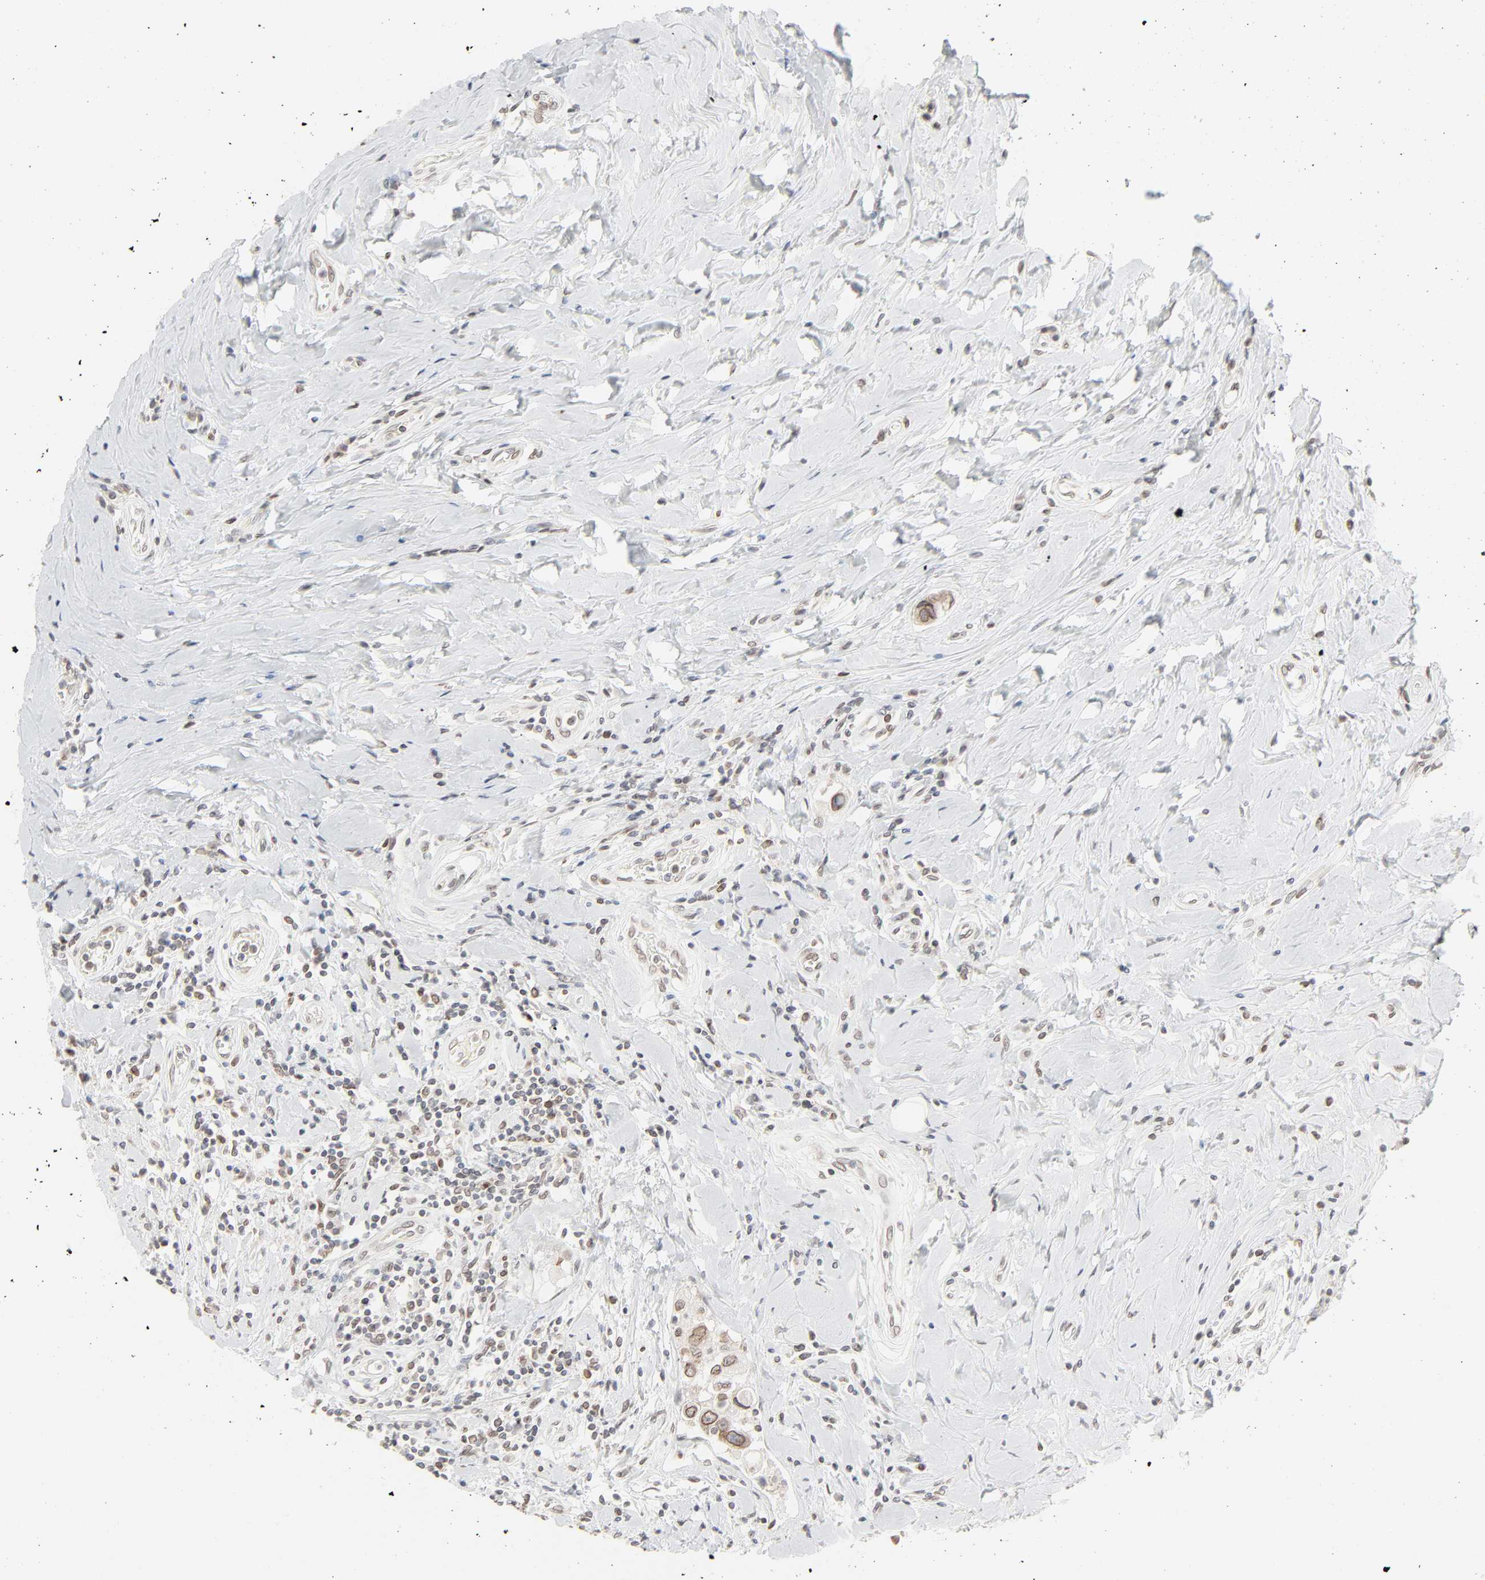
{"staining": {"intensity": "moderate", "quantity": ">75%", "location": "cytoplasmic/membranous,nuclear"}, "tissue": "breast cancer", "cell_type": "Tumor cells", "image_type": "cancer", "snomed": [{"axis": "morphology", "description": "Duct carcinoma"}, {"axis": "topography", "description": "Breast"}], "caption": "This is a micrograph of IHC staining of breast cancer, which shows moderate expression in the cytoplasmic/membranous and nuclear of tumor cells.", "gene": "MAD1L1", "patient": {"sex": "female", "age": 27}}